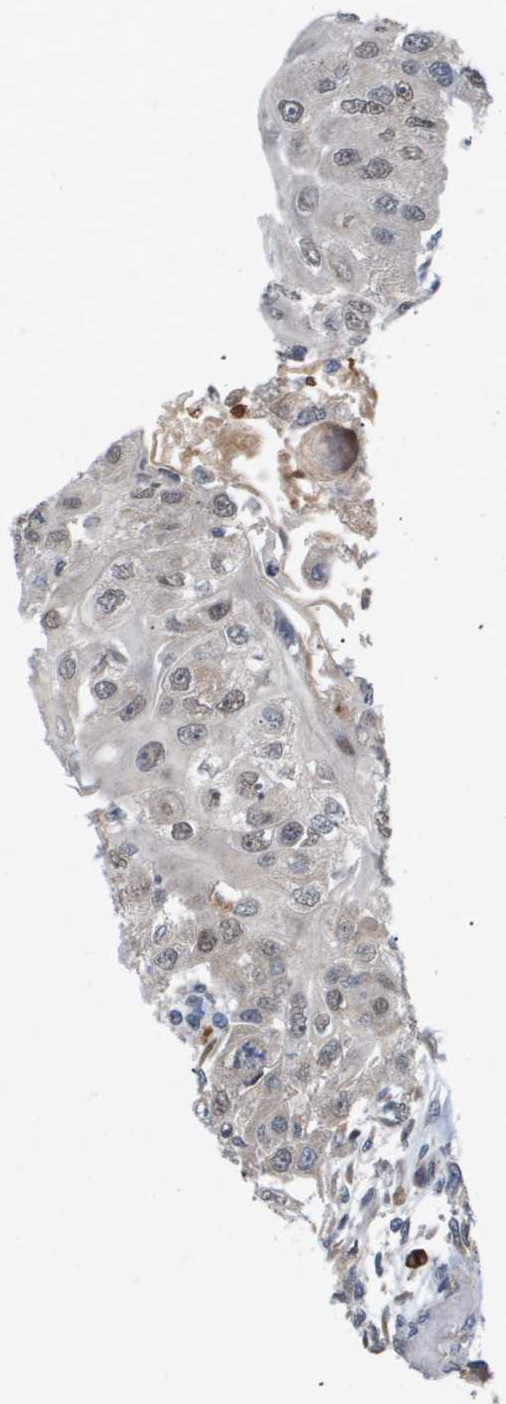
{"staining": {"intensity": "moderate", "quantity": ">75%", "location": "nuclear"}, "tissue": "head and neck cancer", "cell_type": "Tumor cells", "image_type": "cancer", "snomed": [{"axis": "morphology", "description": "Normal tissue, NOS"}, {"axis": "morphology", "description": "Squamous cell carcinoma, NOS"}, {"axis": "topography", "description": "Skeletal muscle"}, {"axis": "topography", "description": "Head-Neck"}], "caption": "Tumor cells reveal moderate nuclear staining in approximately >75% of cells in head and neck cancer.", "gene": "PDGFB", "patient": {"sex": "male", "age": 51}}